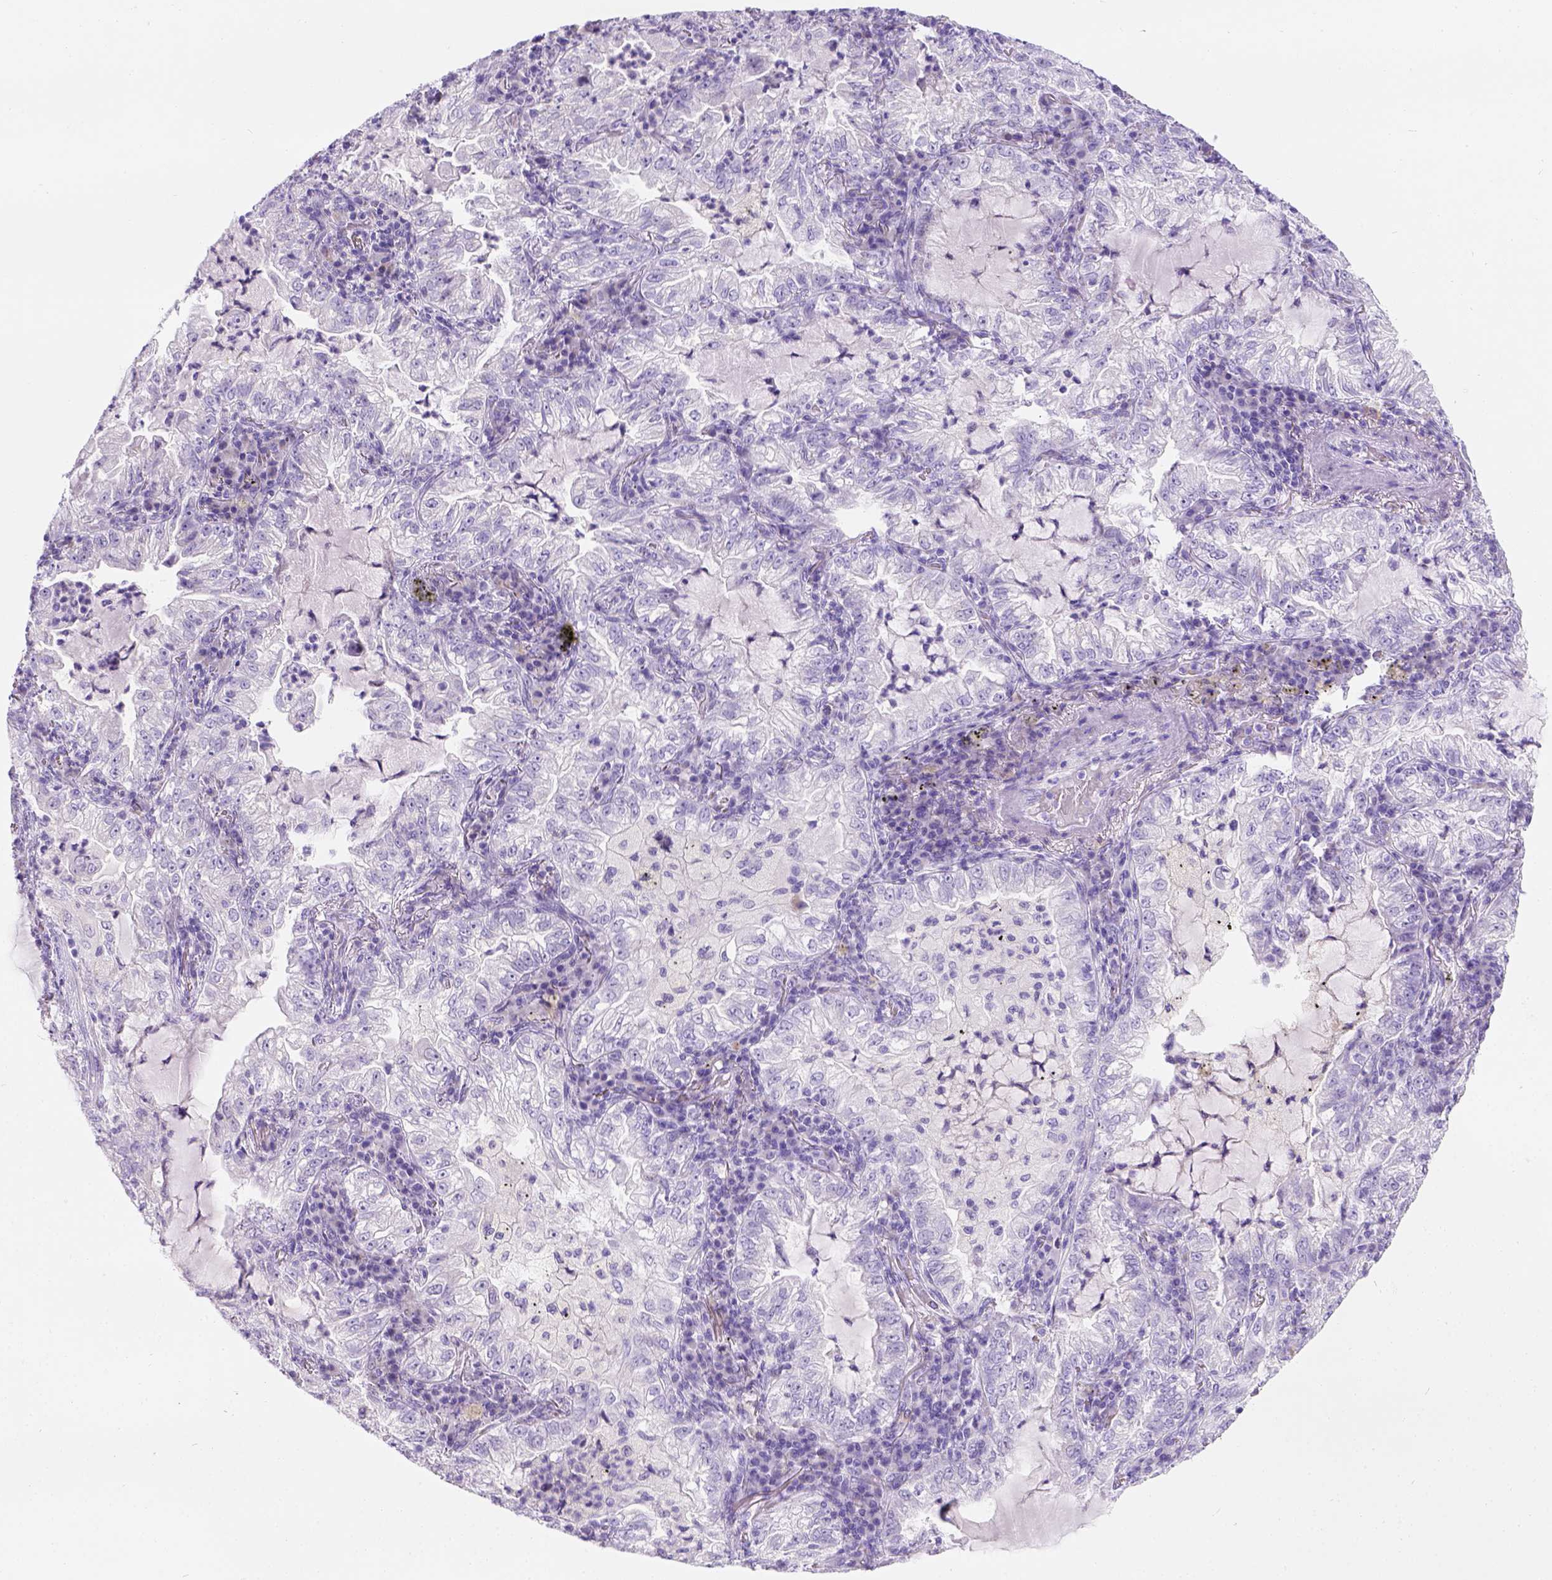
{"staining": {"intensity": "negative", "quantity": "none", "location": "none"}, "tissue": "lung cancer", "cell_type": "Tumor cells", "image_type": "cancer", "snomed": [{"axis": "morphology", "description": "Adenocarcinoma, NOS"}, {"axis": "topography", "description": "Lung"}], "caption": "This is an immunohistochemistry micrograph of lung cancer. There is no staining in tumor cells.", "gene": "PHF7", "patient": {"sex": "female", "age": 73}}